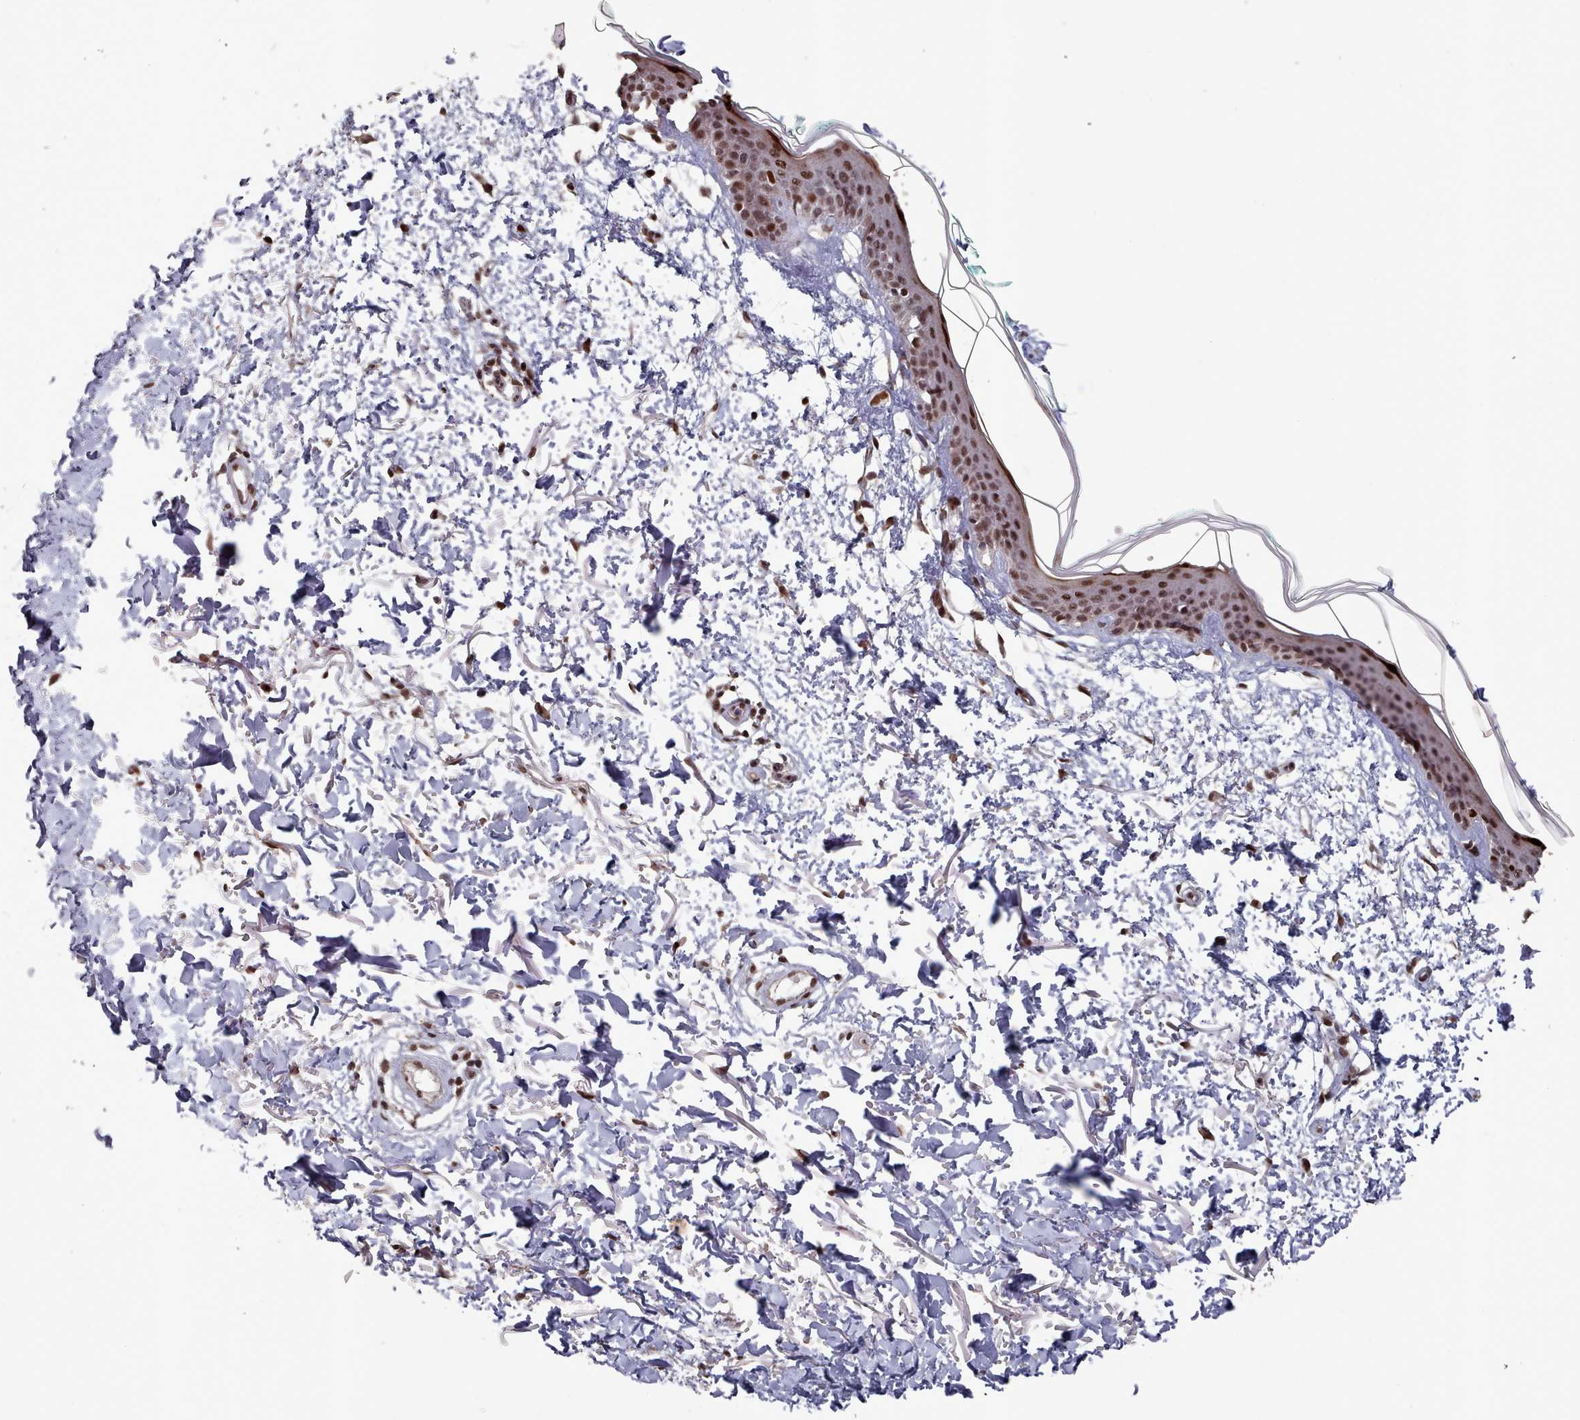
{"staining": {"intensity": "moderate", "quantity": ">75%", "location": "nuclear"}, "tissue": "skin", "cell_type": "Fibroblasts", "image_type": "normal", "snomed": [{"axis": "morphology", "description": "Normal tissue, NOS"}, {"axis": "topography", "description": "Skin"}], "caption": "IHC photomicrograph of unremarkable skin: human skin stained using immunohistochemistry (IHC) shows medium levels of moderate protein expression localized specifically in the nuclear of fibroblasts, appearing as a nuclear brown color.", "gene": "PNRC2", "patient": {"sex": "male", "age": 66}}